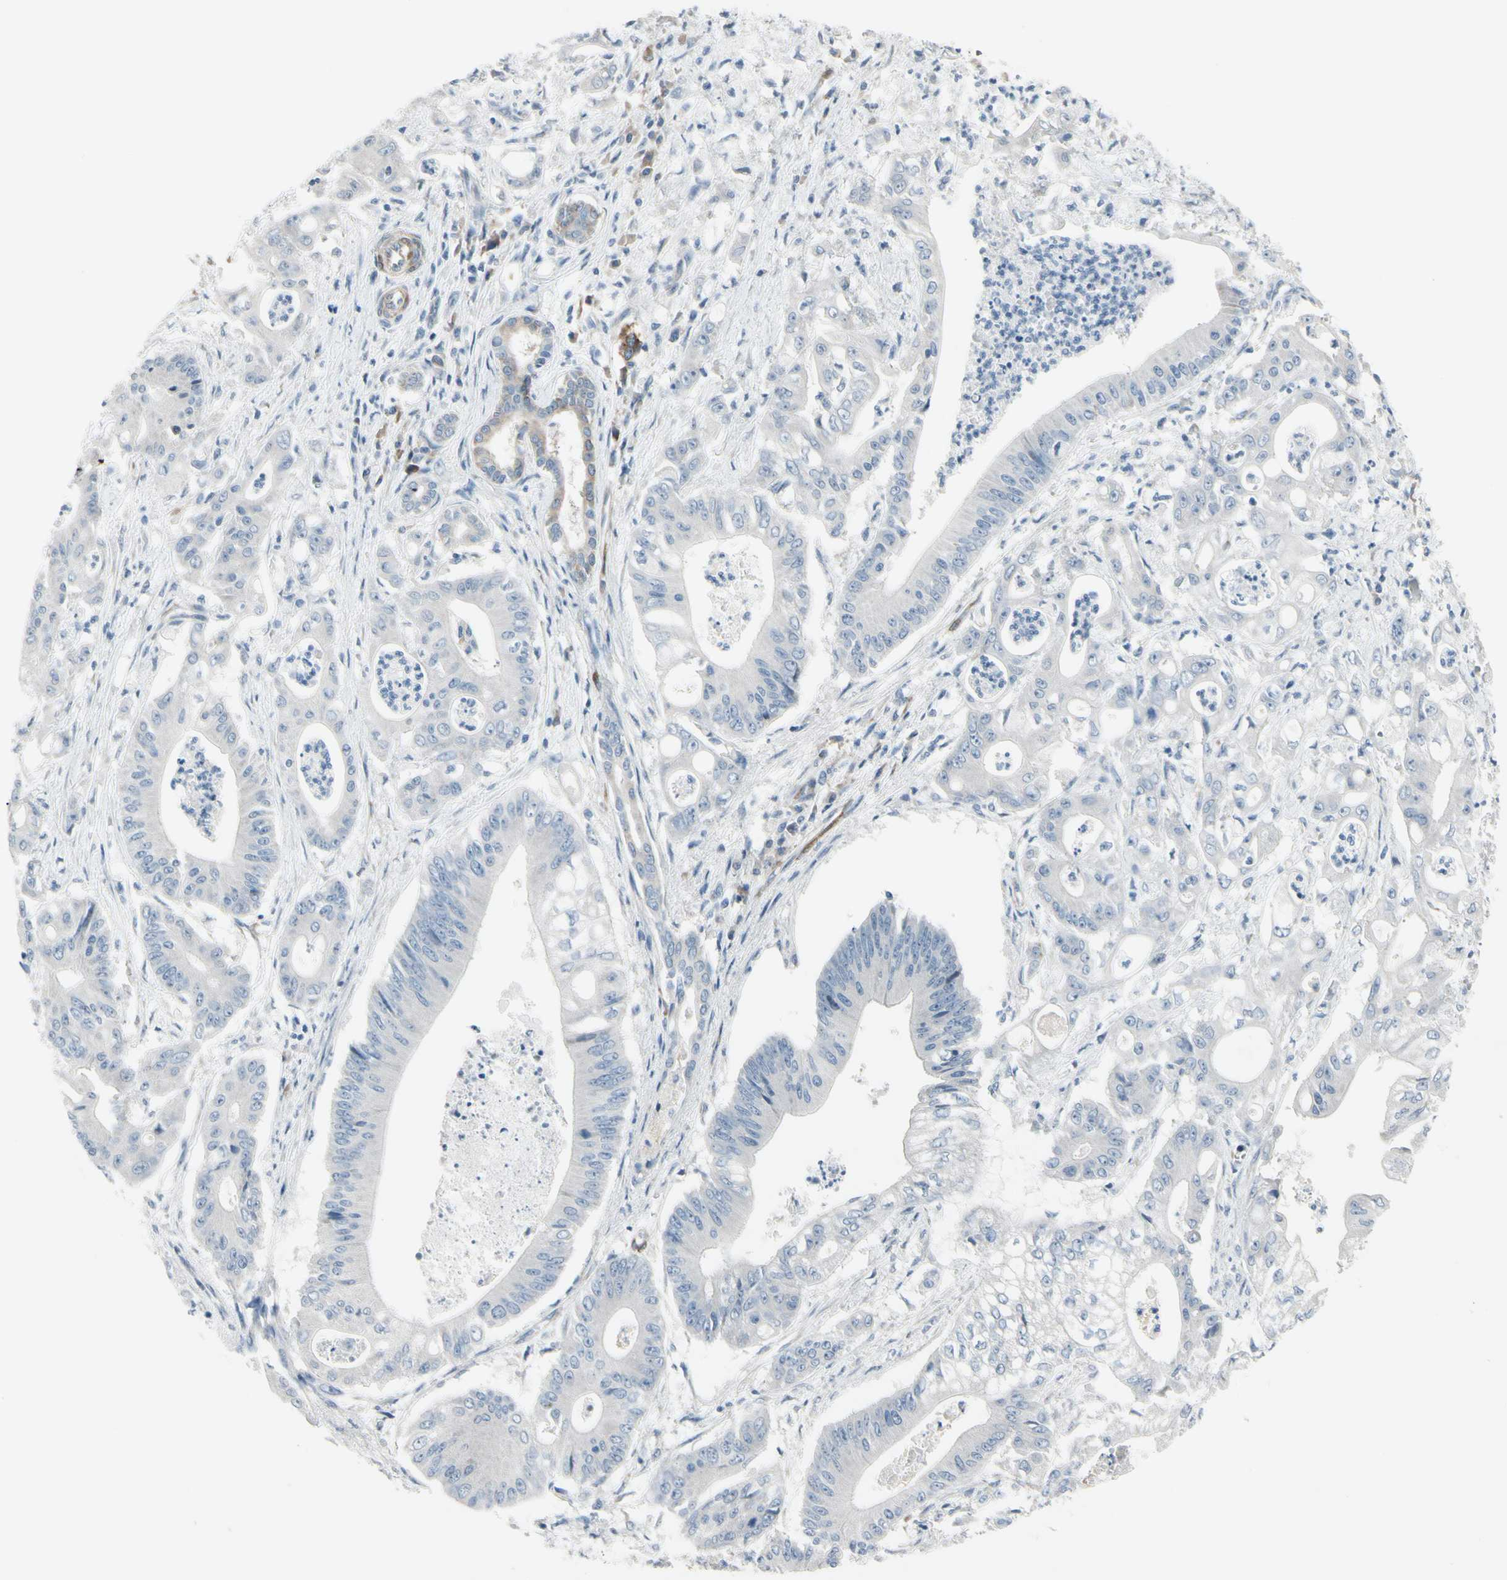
{"staining": {"intensity": "negative", "quantity": "none", "location": "none"}, "tissue": "pancreatic cancer", "cell_type": "Tumor cells", "image_type": "cancer", "snomed": [{"axis": "morphology", "description": "Normal tissue, NOS"}, {"axis": "topography", "description": "Lymph node"}], "caption": "Pancreatic cancer stained for a protein using immunohistochemistry (IHC) shows no expression tumor cells.", "gene": "MAP2", "patient": {"sex": "male", "age": 62}}